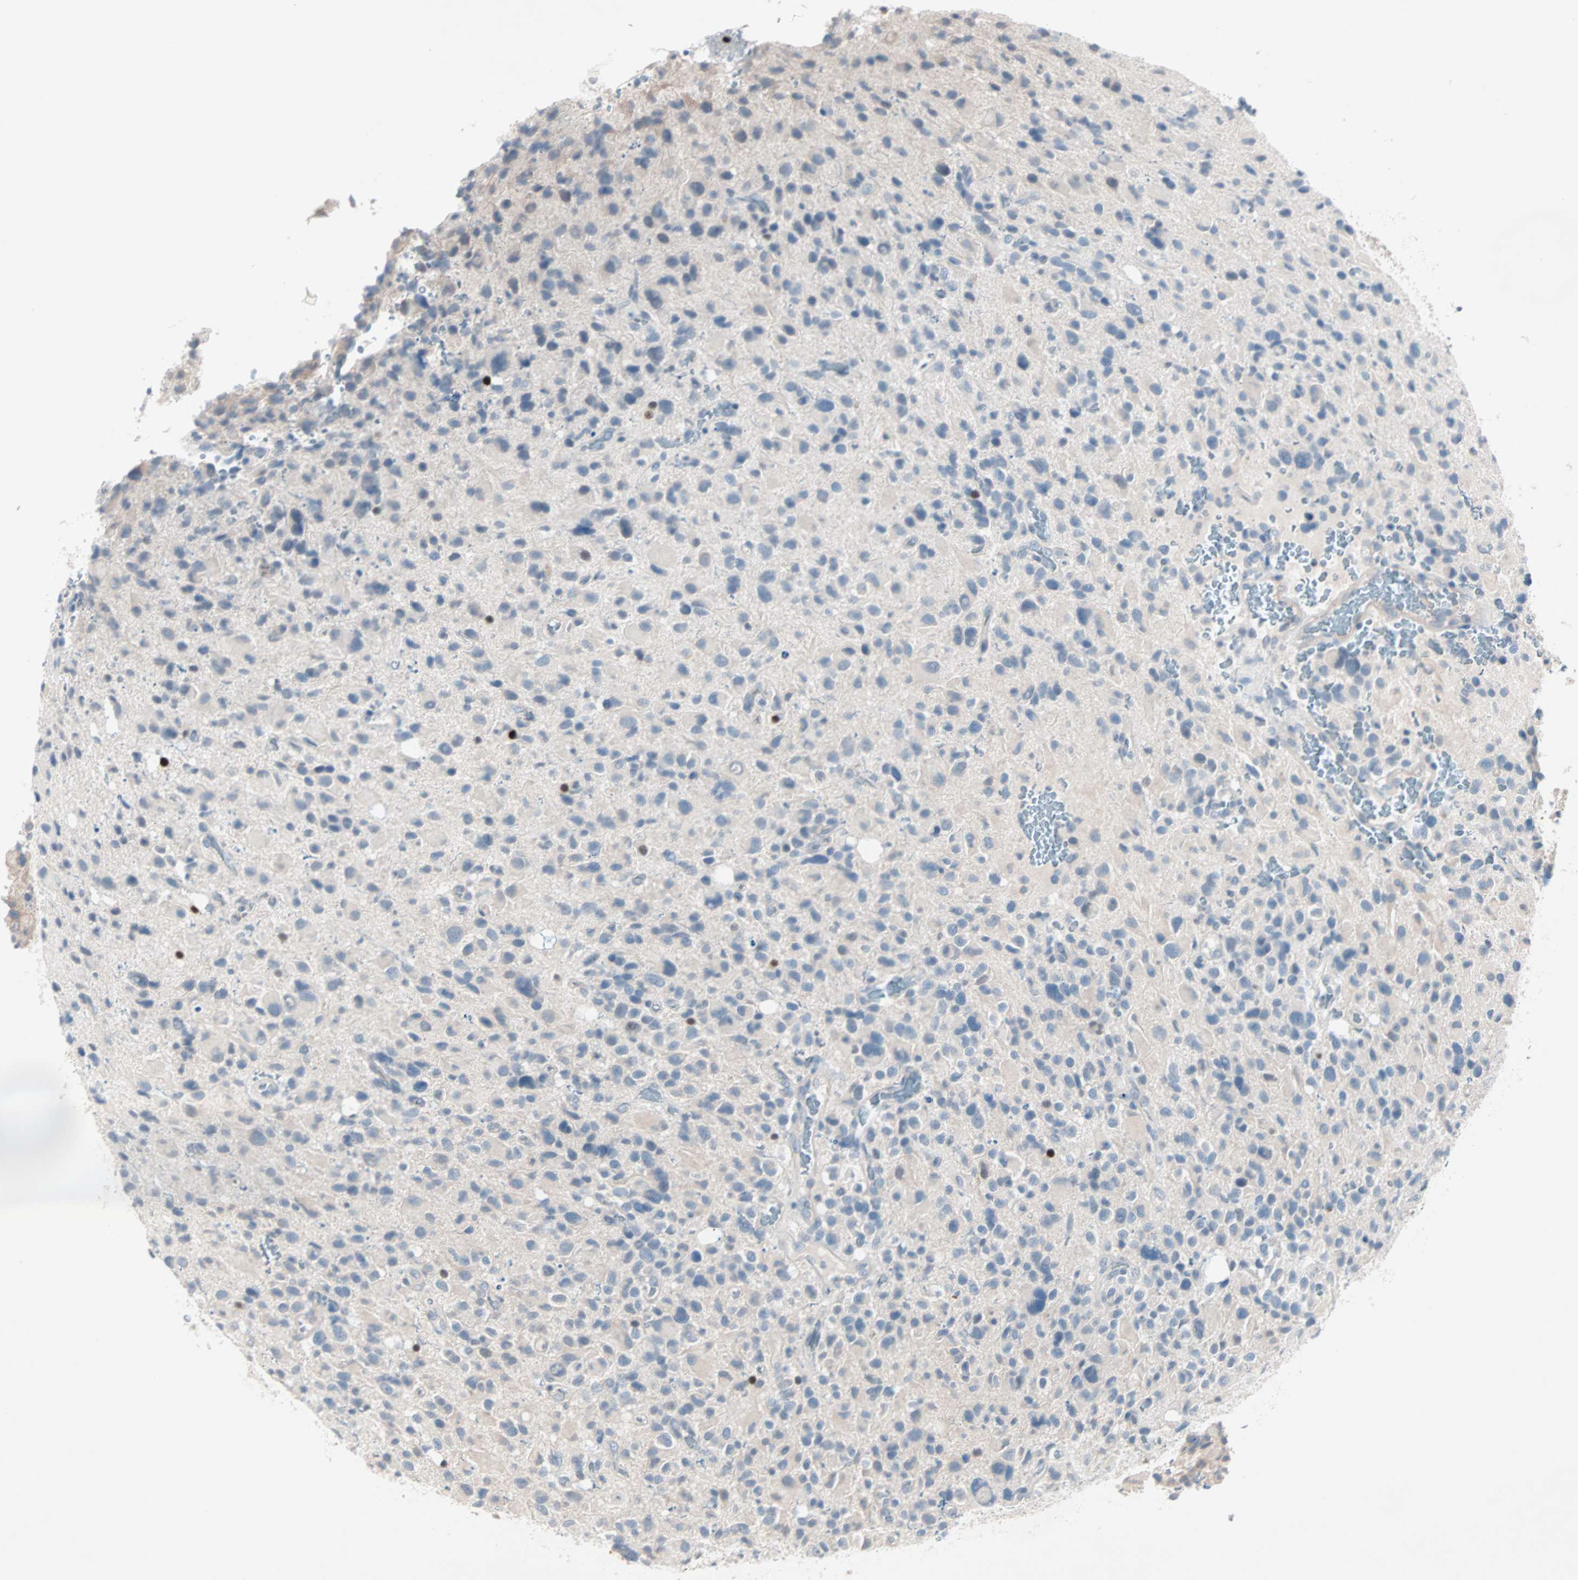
{"staining": {"intensity": "strong", "quantity": "<25%", "location": "nuclear"}, "tissue": "glioma", "cell_type": "Tumor cells", "image_type": "cancer", "snomed": [{"axis": "morphology", "description": "Glioma, malignant, High grade"}, {"axis": "topography", "description": "Brain"}], "caption": "Immunohistochemistry (IHC) micrograph of glioma stained for a protein (brown), which reveals medium levels of strong nuclear positivity in approximately <25% of tumor cells.", "gene": "CCNE2", "patient": {"sex": "male", "age": 48}}